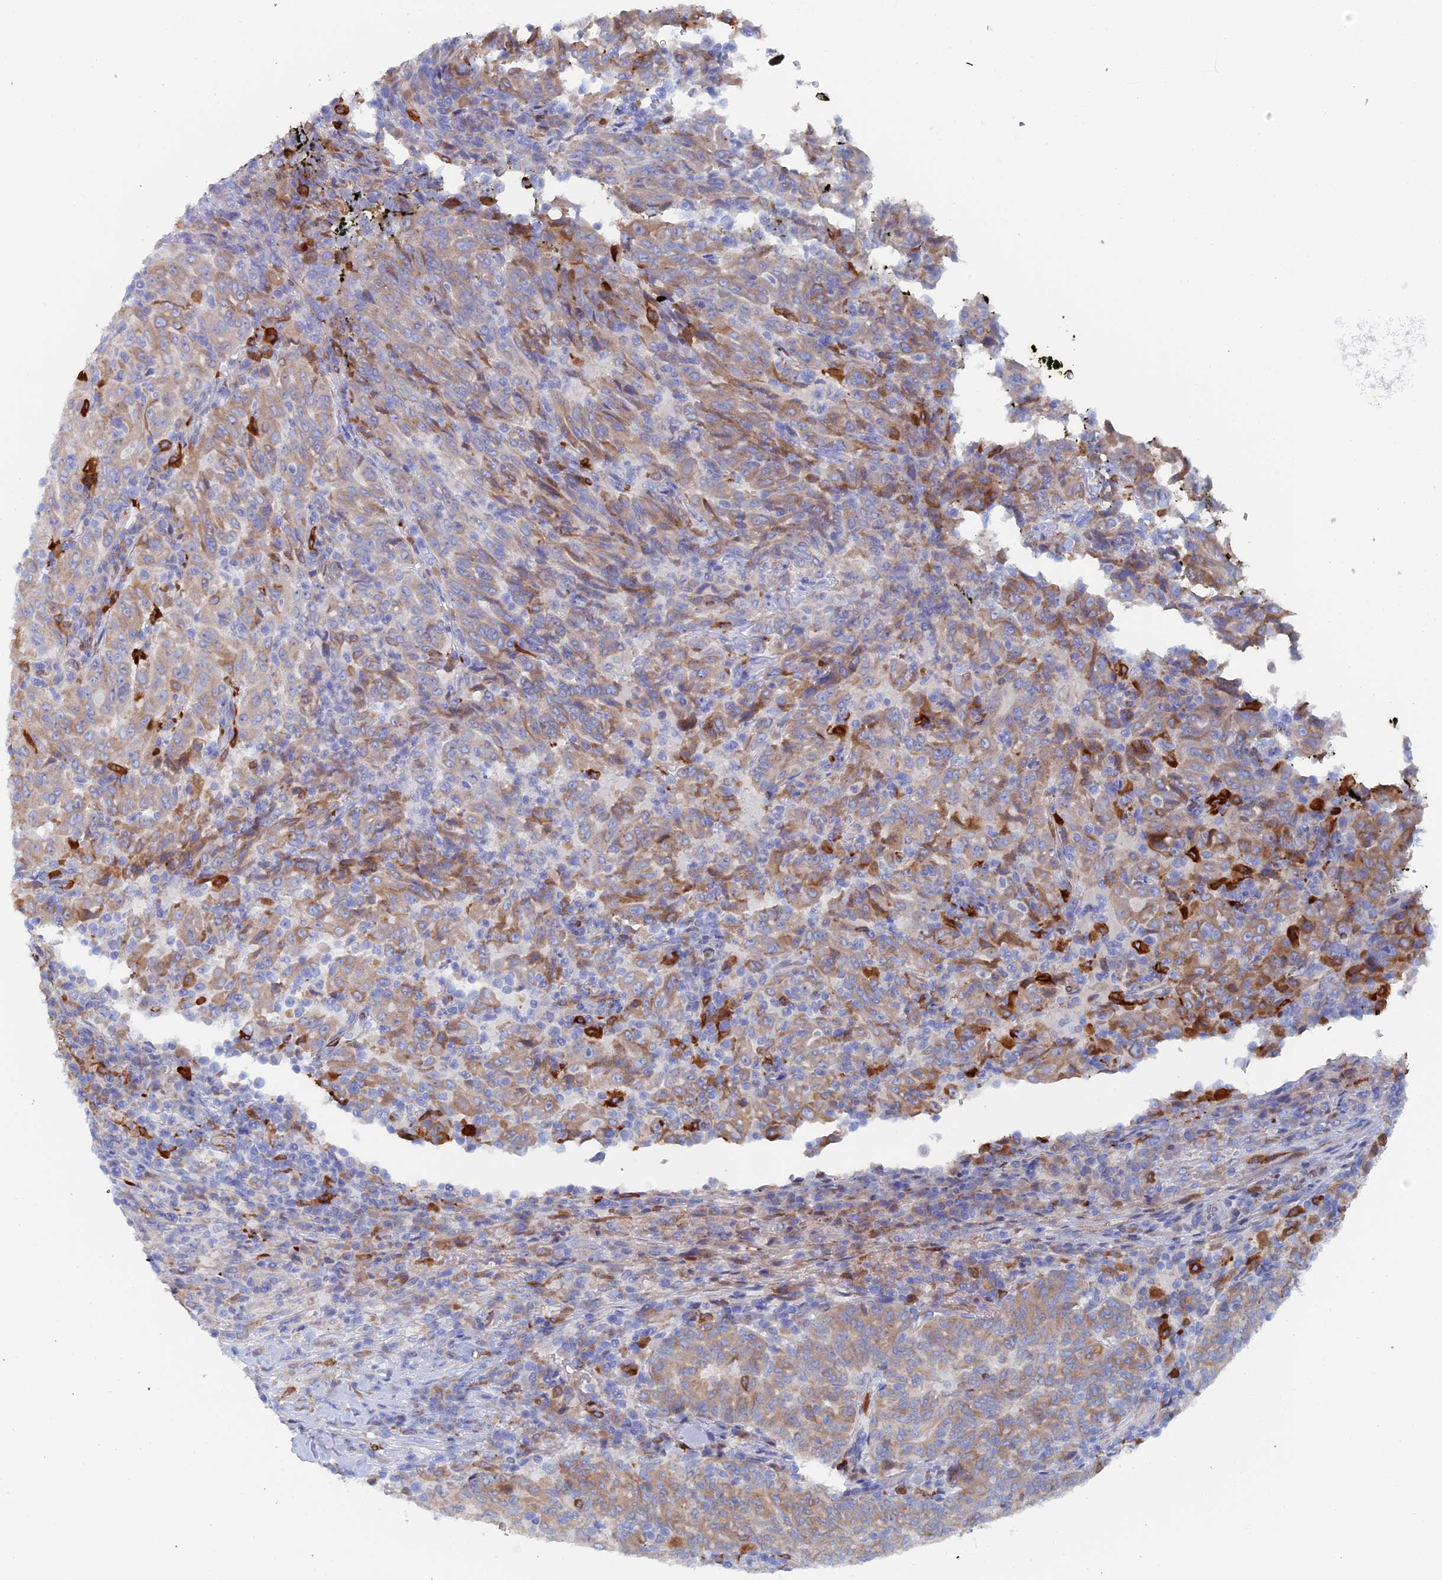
{"staining": {"intensity": "weak", "quantity": "25%-75%", "location": "cytoplasmic/membranous"}, "tissue": "pancreatic cancer", "cell_type": "Tumor cells", "image_type": "cancer", "snomed": [{"axis": "morphology", "description": "Adenocarcinoma, NOS"}, {"axis": "topography", "description": "Pancreas"}], "caption": "The micrograph shows staining of adenocarcinoma (pancreatic), revealing weak cytoplasmic/membranous protein expression (brown color) within tumor cells.", "gene": "COG7", "patient": {"sex": "male", "age": 63}}